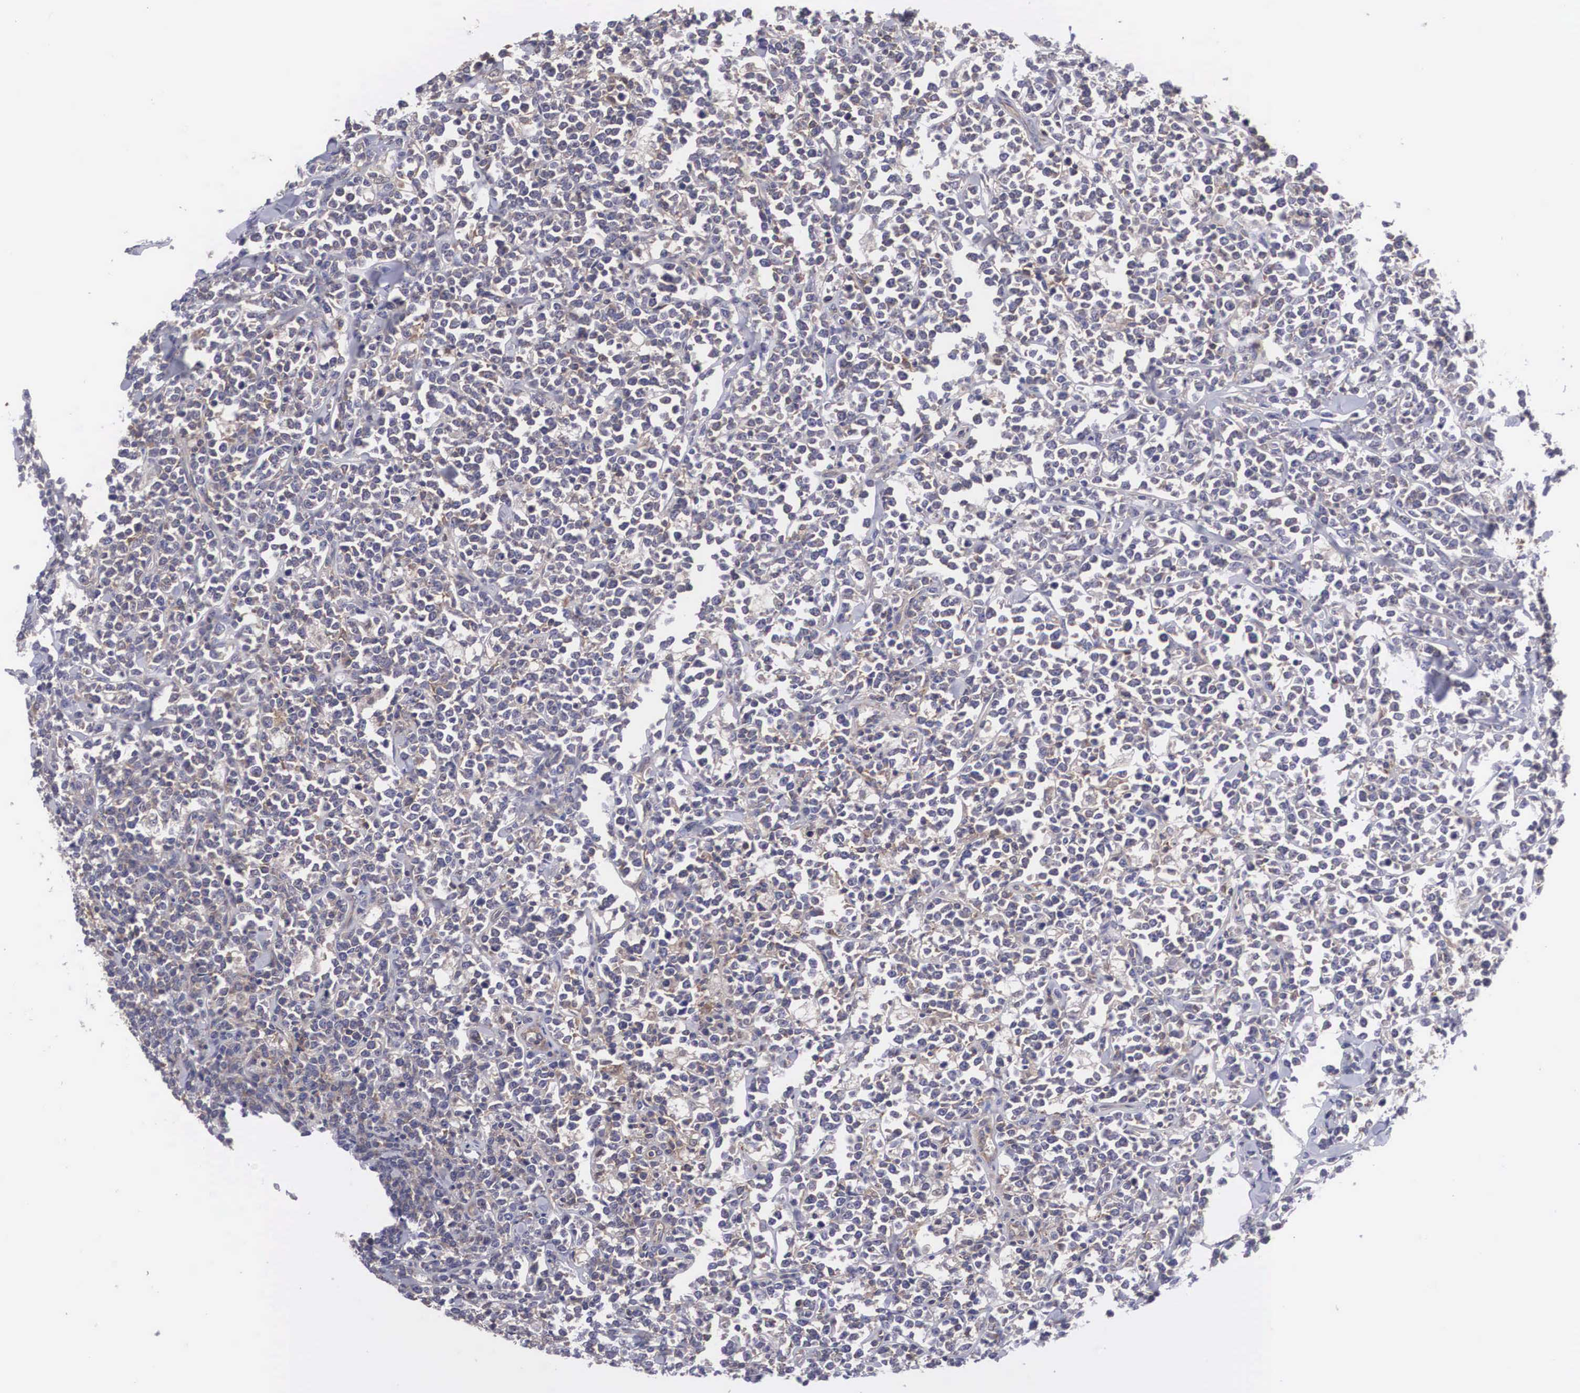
{"staining": {"intensity": "negative", "quantity": "none", "location": "none"}, "tissue": "lymphoma", "cell_type": "Tumor cells", "image_type": "cancer", "snomed": [{"axis": "morphology", "description": "Malignant lymphoma, non-Hodgkin's type, High grade"}, {"axis": "topography", "description": "Small intestine"}, {"axis": "topography", "description": "Colon"}], "caption": "Immunohistochemistry image of human lymphoma stained for a protein (brown), which displays no positivity in tumor cells.", "gene": "GRIPAP1", "patient": {"sex": "male", "age": 8}}